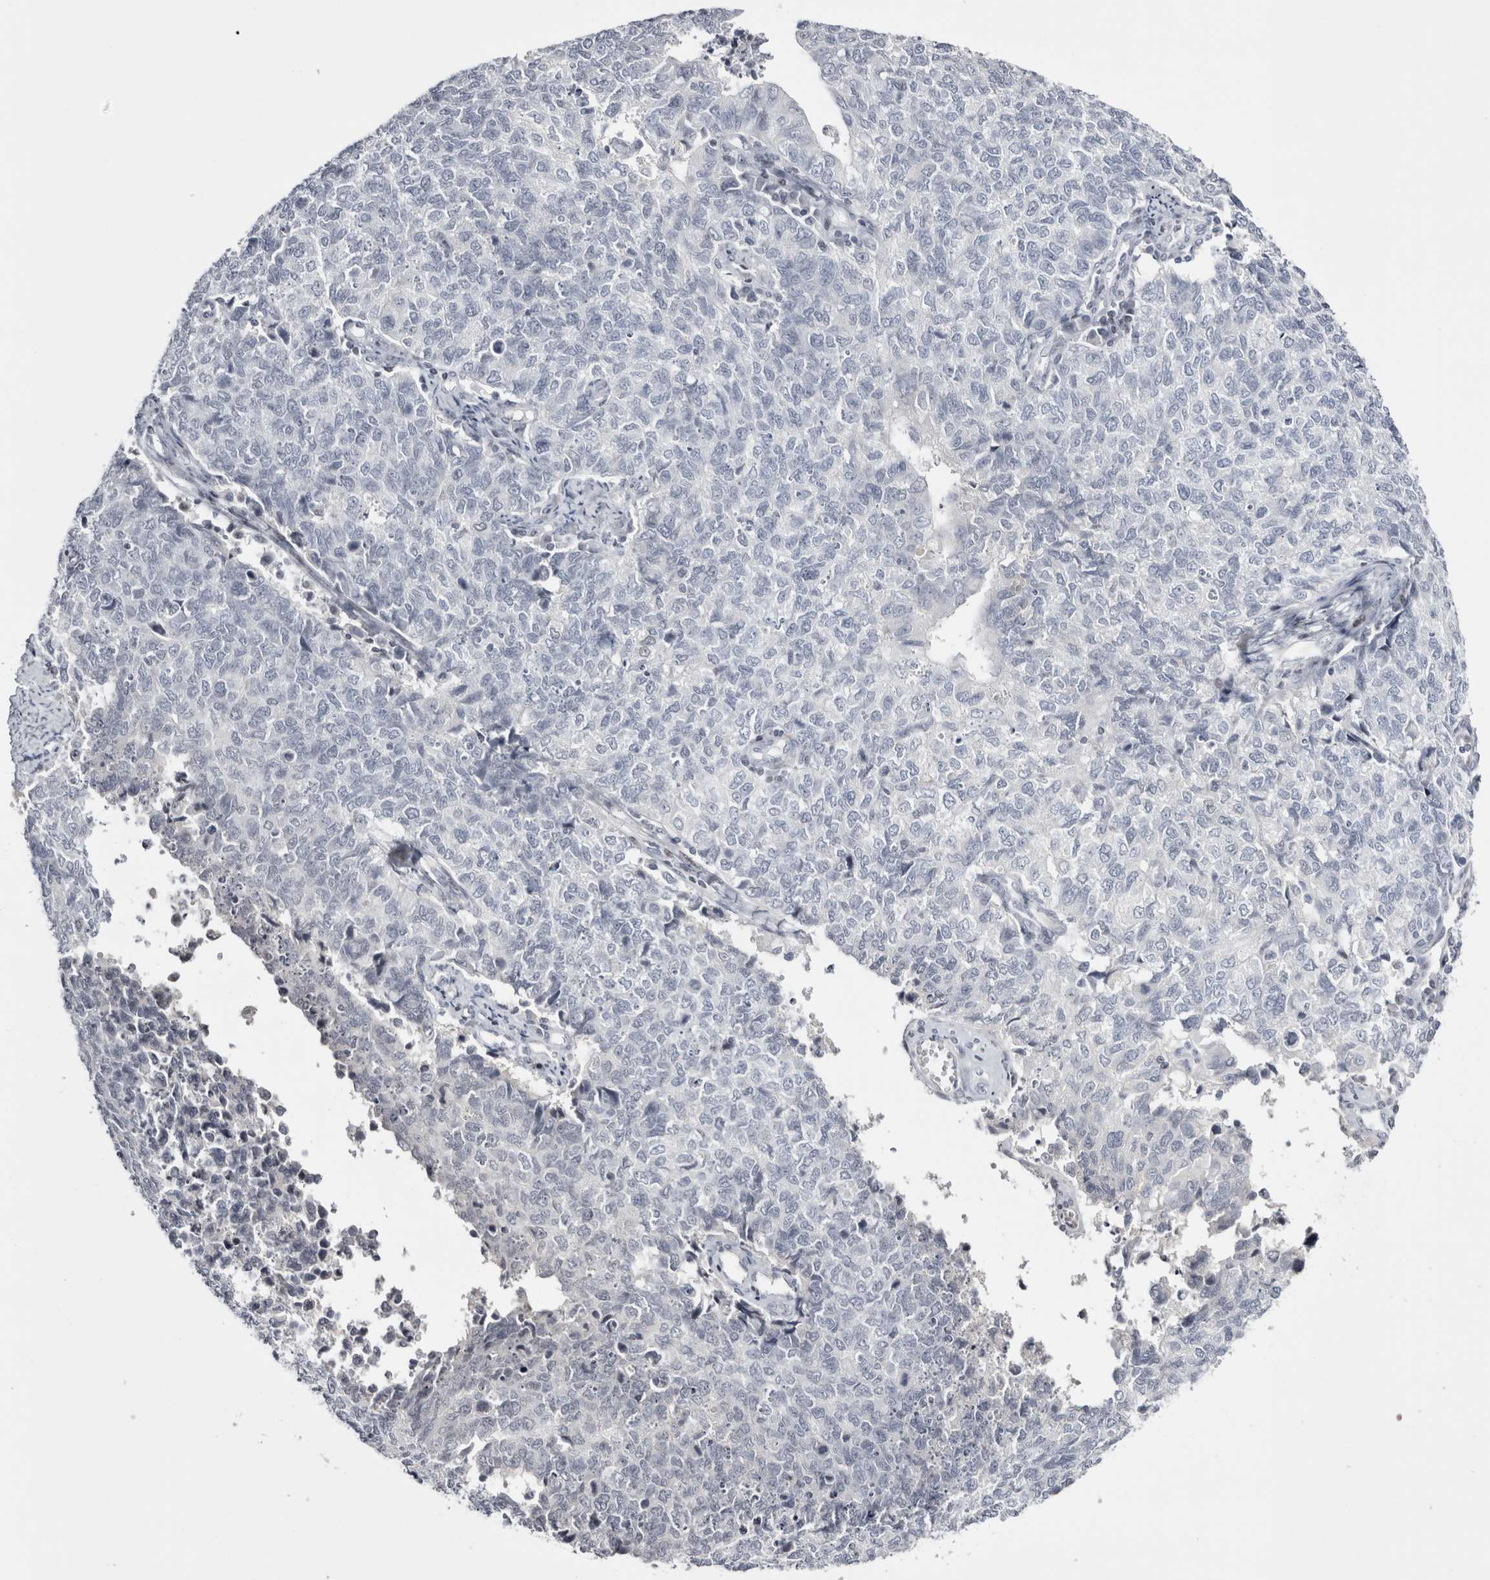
{"staining": {"intensity": "negative", "quantity": "none", "location": "none"}, "tissue": "cervical cancer", "cell_type": "Tumor cells", "image_type": "cancer", "snomed": [{"axis": "morphology", "description": "Squamous cell carcinoma, NOS"}, {"axis": "topography", "description": "Cervix"}], "caption": "This is an IHC photomicrograph of human squamous cell carcinoma (cervical). There is no positivity in tumor cells.", "gene": "FNDC8", "patient": {"sex": "female", "age": 63}}